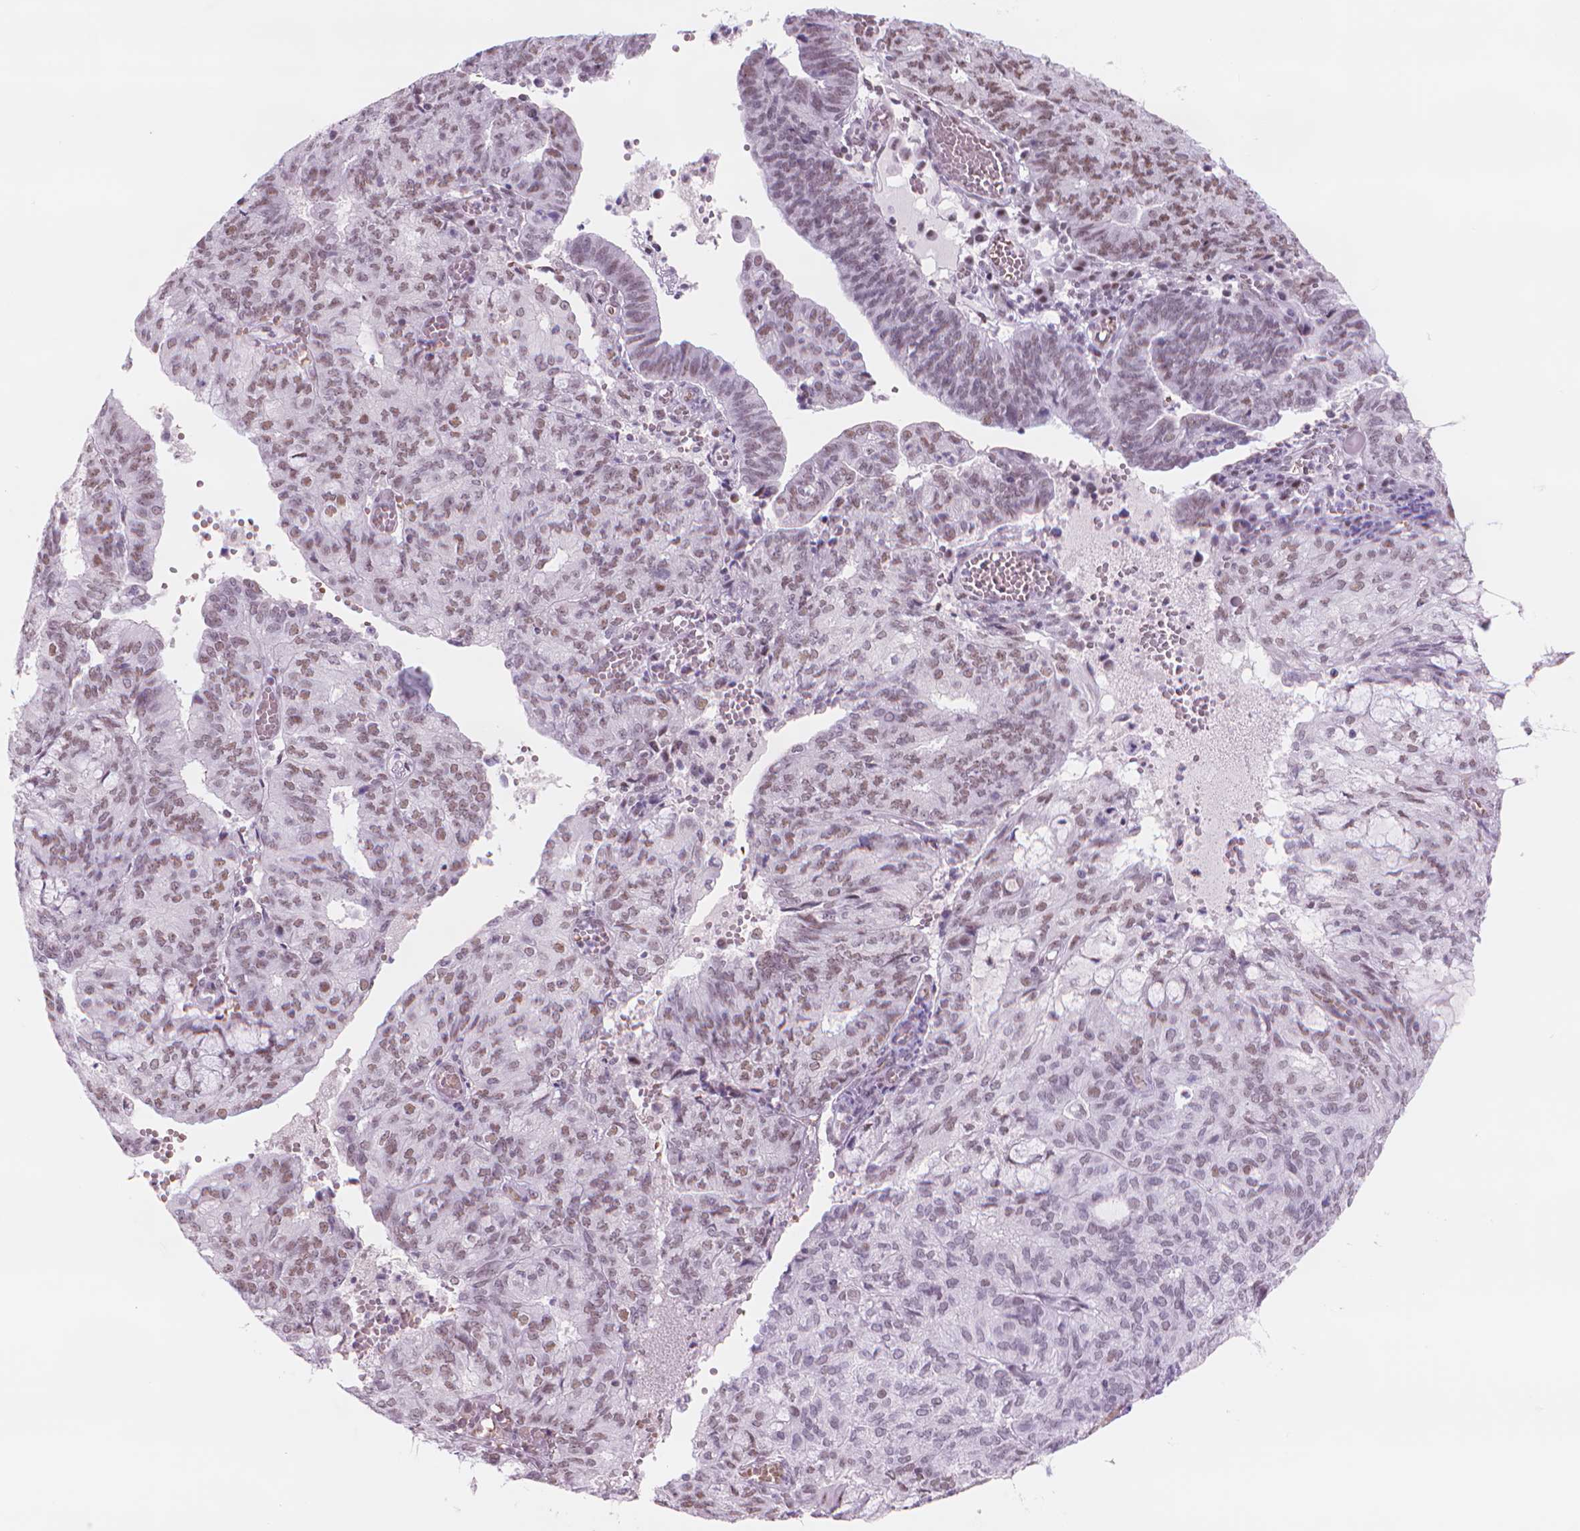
{"staining": {"intensity": "moderate", "quantity": ">75%", "location": "nuclear"}, "tissue": "endometrial cancer", "cell_type": "Tumor cells", "image_type": "cancer", "snomed": [{"axis": "morphology", "description": "Adenocarcinoma, NOS"}, {"axis": "topography", "description": "Endometrium"}], "caption": "Protein expression analysis of endometrial cancer demonstrates moderate nuclear staining in approximately >75% of tumor cells.", "gene": "POLR3D", "patient": {"sex": "female", "age": 82}}